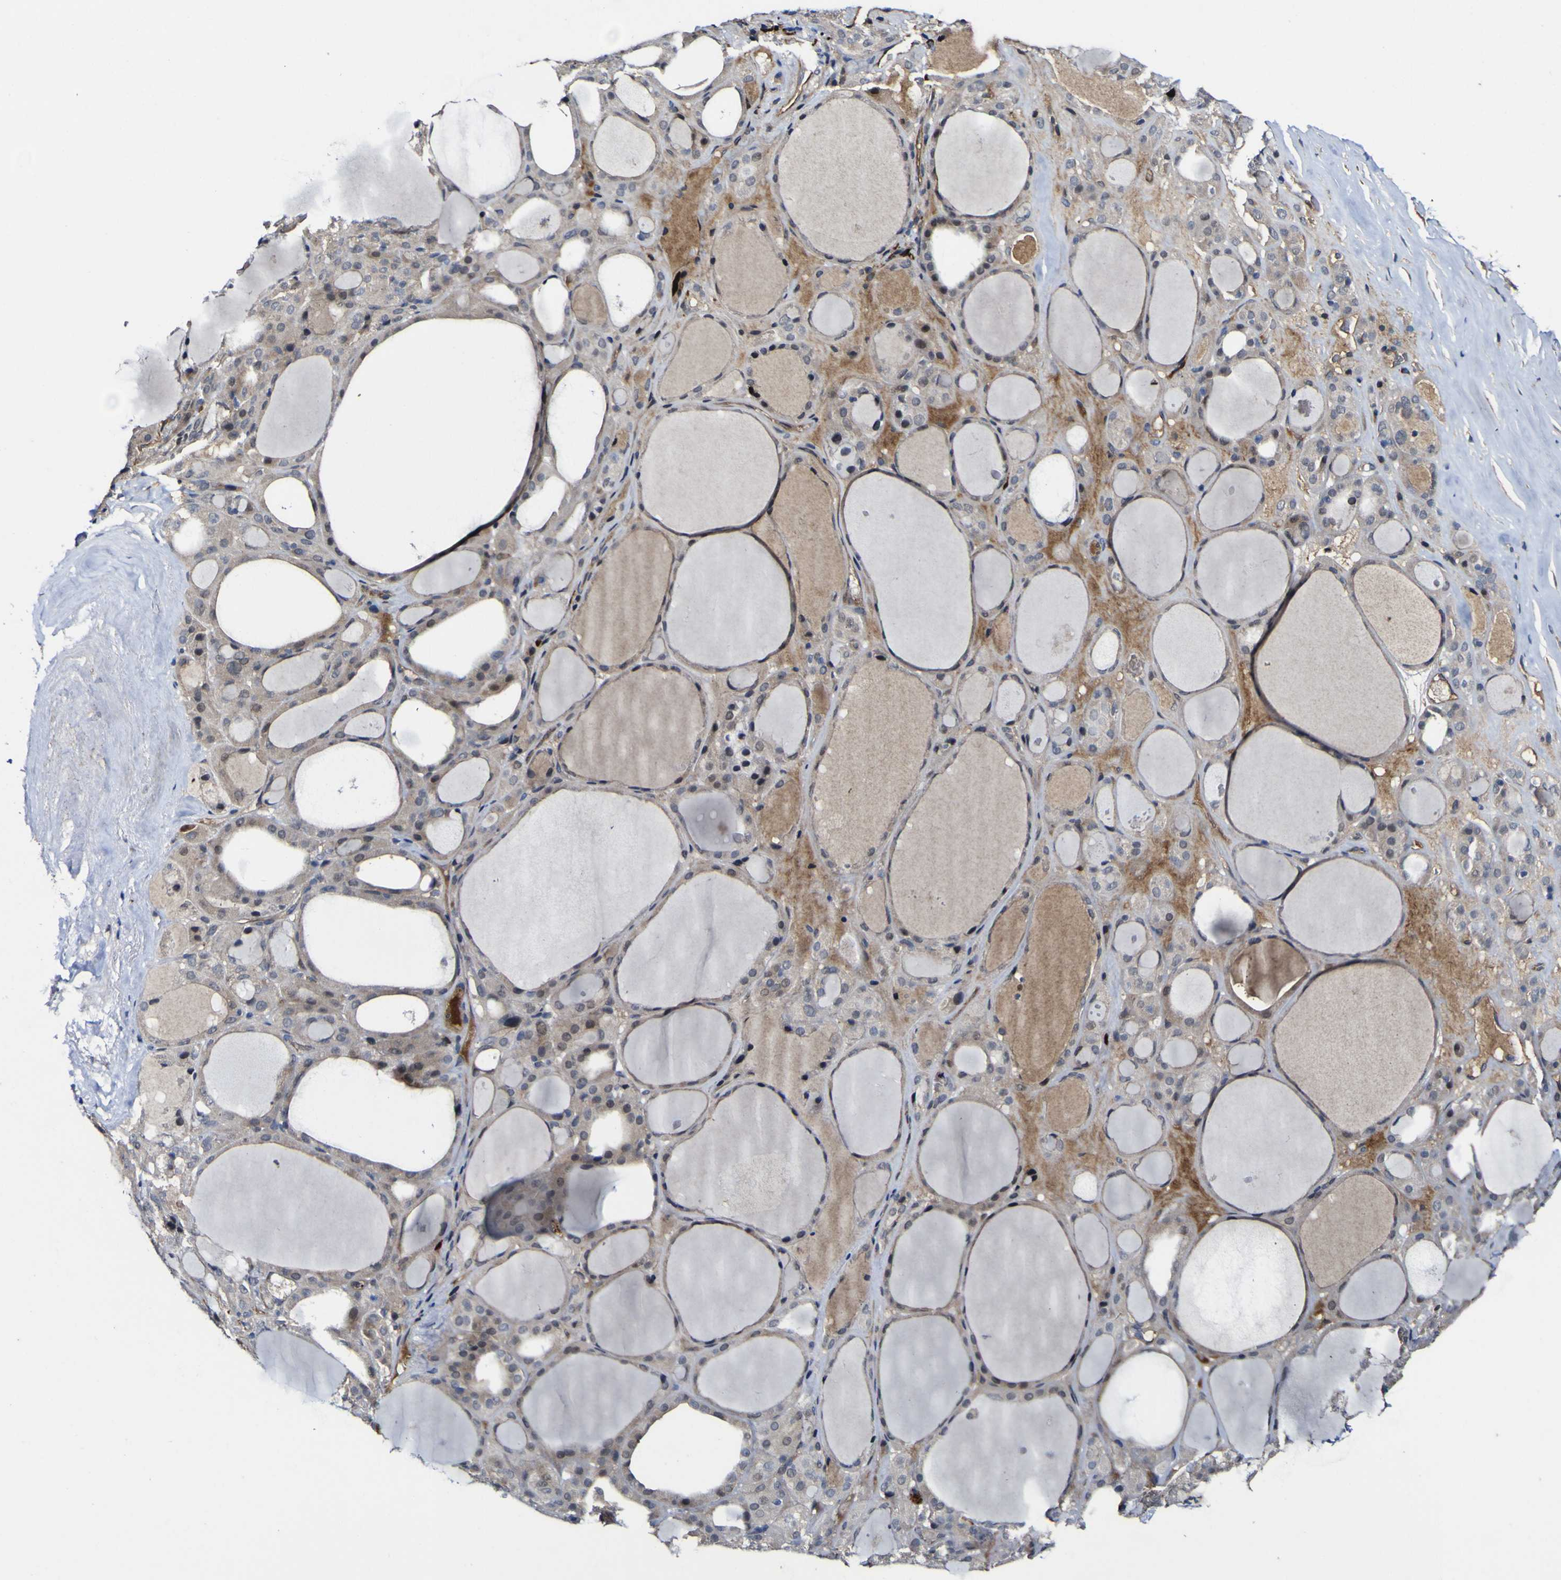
{"staining": {"intensity": "weak", "quantity": ">75%", "location": "cytoplasmic/membranous"}, "tissue": "thyroid gland", "cell_type": "Glandular cells", "image_type": "normal", "snomed": [{"axis": "morphology", "description": "Normal tissue, NOS"}, {"axis": "morphology", "description": "Carcinoma, NOS"}, {"axis": "topography", "description": "Thyroid gland"}], "caption": "Immunohistochemistry (DAB) staining of normal human thyroid gland displays weak cytoplasmic/membranous protein expression in about >75% of glandular cells. (DAB IHC with brightfield microscopy, high magnification).", "gene": "CCL2", "patient": {"sex": "female", "age": 86}}